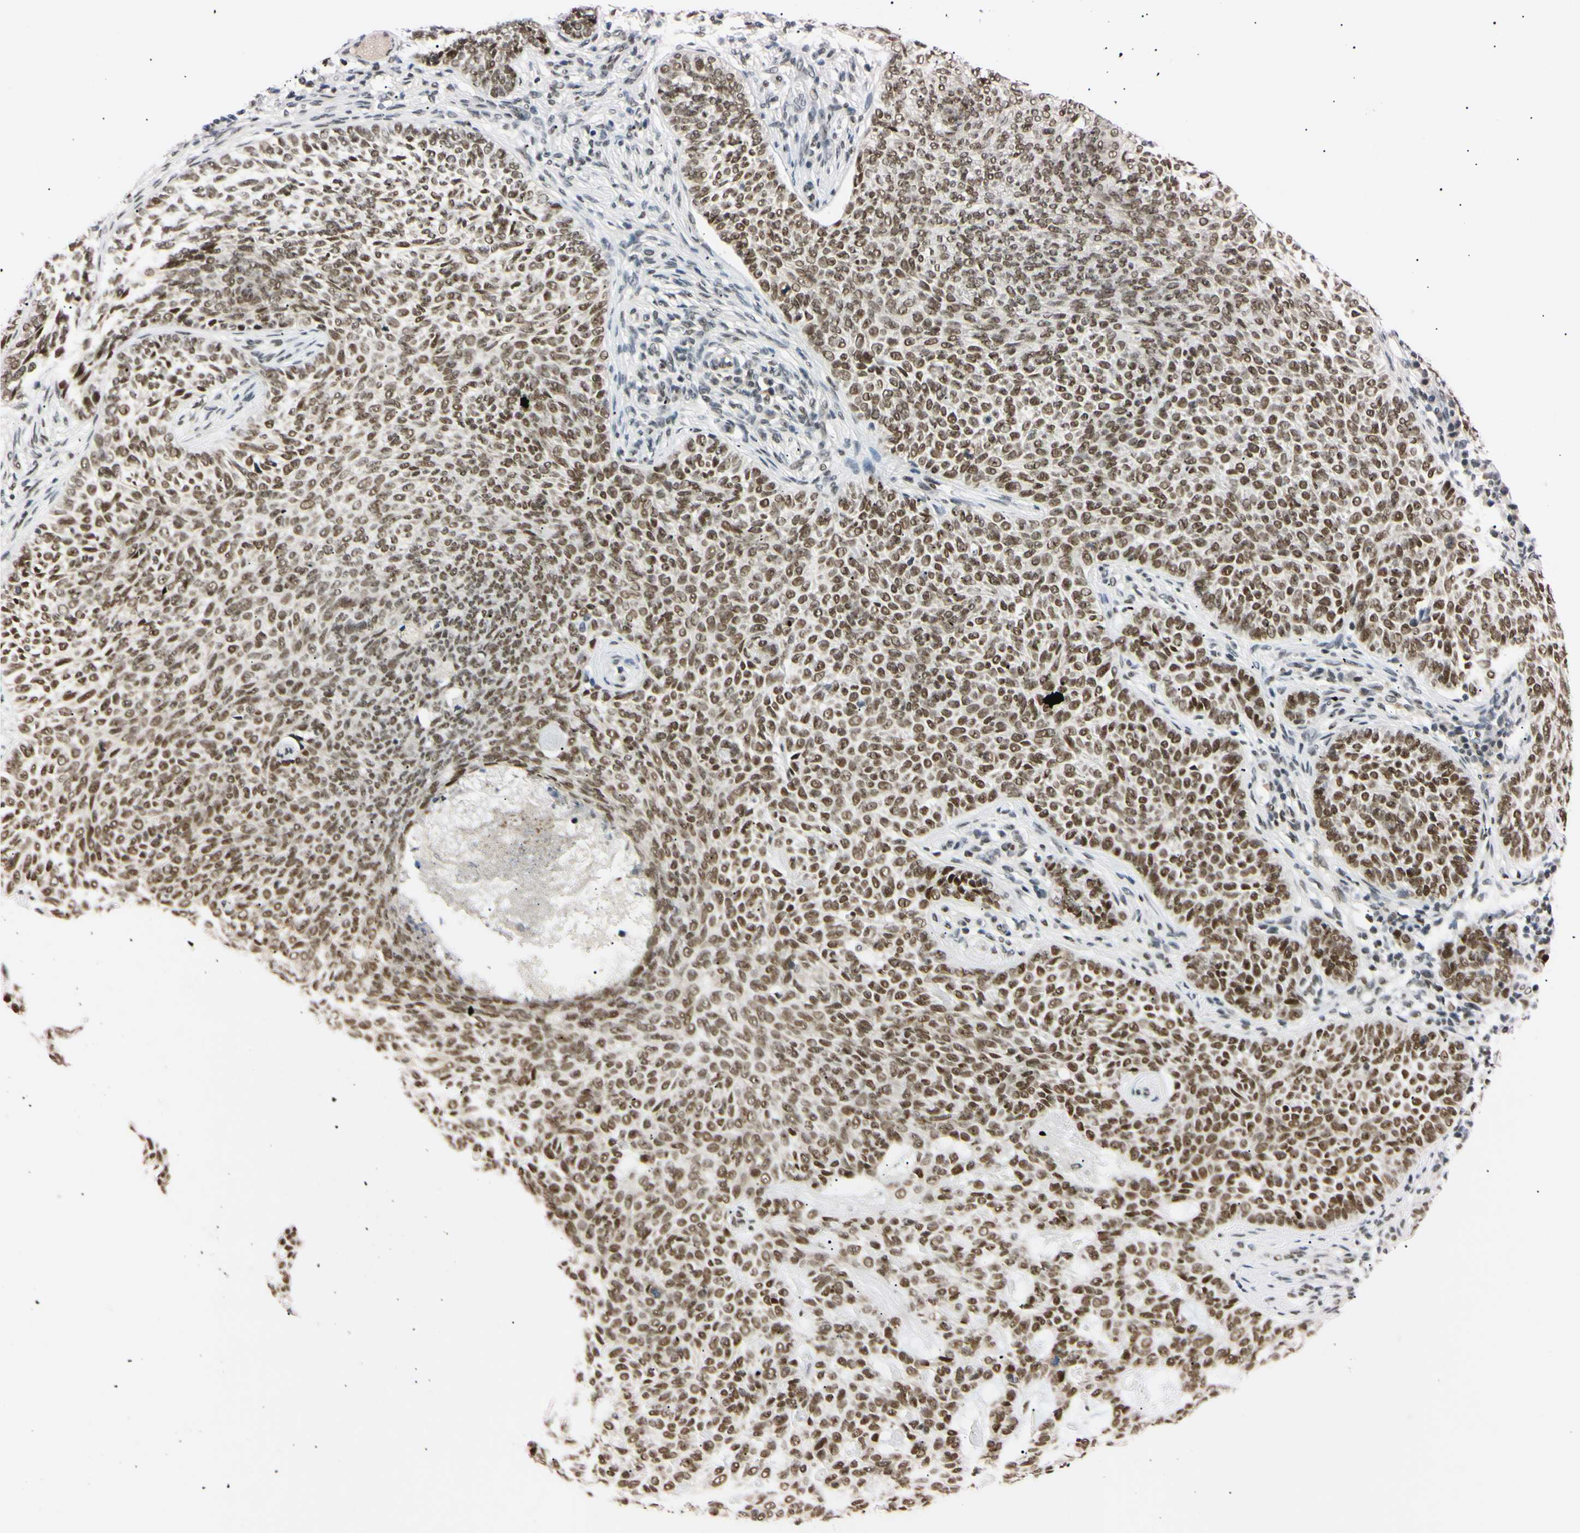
{"staining": {"intensity": "moderate", "quantity": ">75%", "location": "nuclear"}, "tissue": "skin cancer", "cell_type": "Tumor cells", "image_type": "cancer", "snomed": [{"axis": "morphology", "description": "Basal cell carcinoma"}, {"axis": "topography", "description": "Skin"}], "caption": "Skin cancer (basal cell carcinoma) stained with immunohistochemistry demonstrates moderate nuclear expression in about >75% of tumor cells. (DAB (3,3'-diaminobenzidine) IHC with brightfield microscopy, high magnification).", "gene": "ZNF134", "patient": {"sex": "male", "age": 87}}